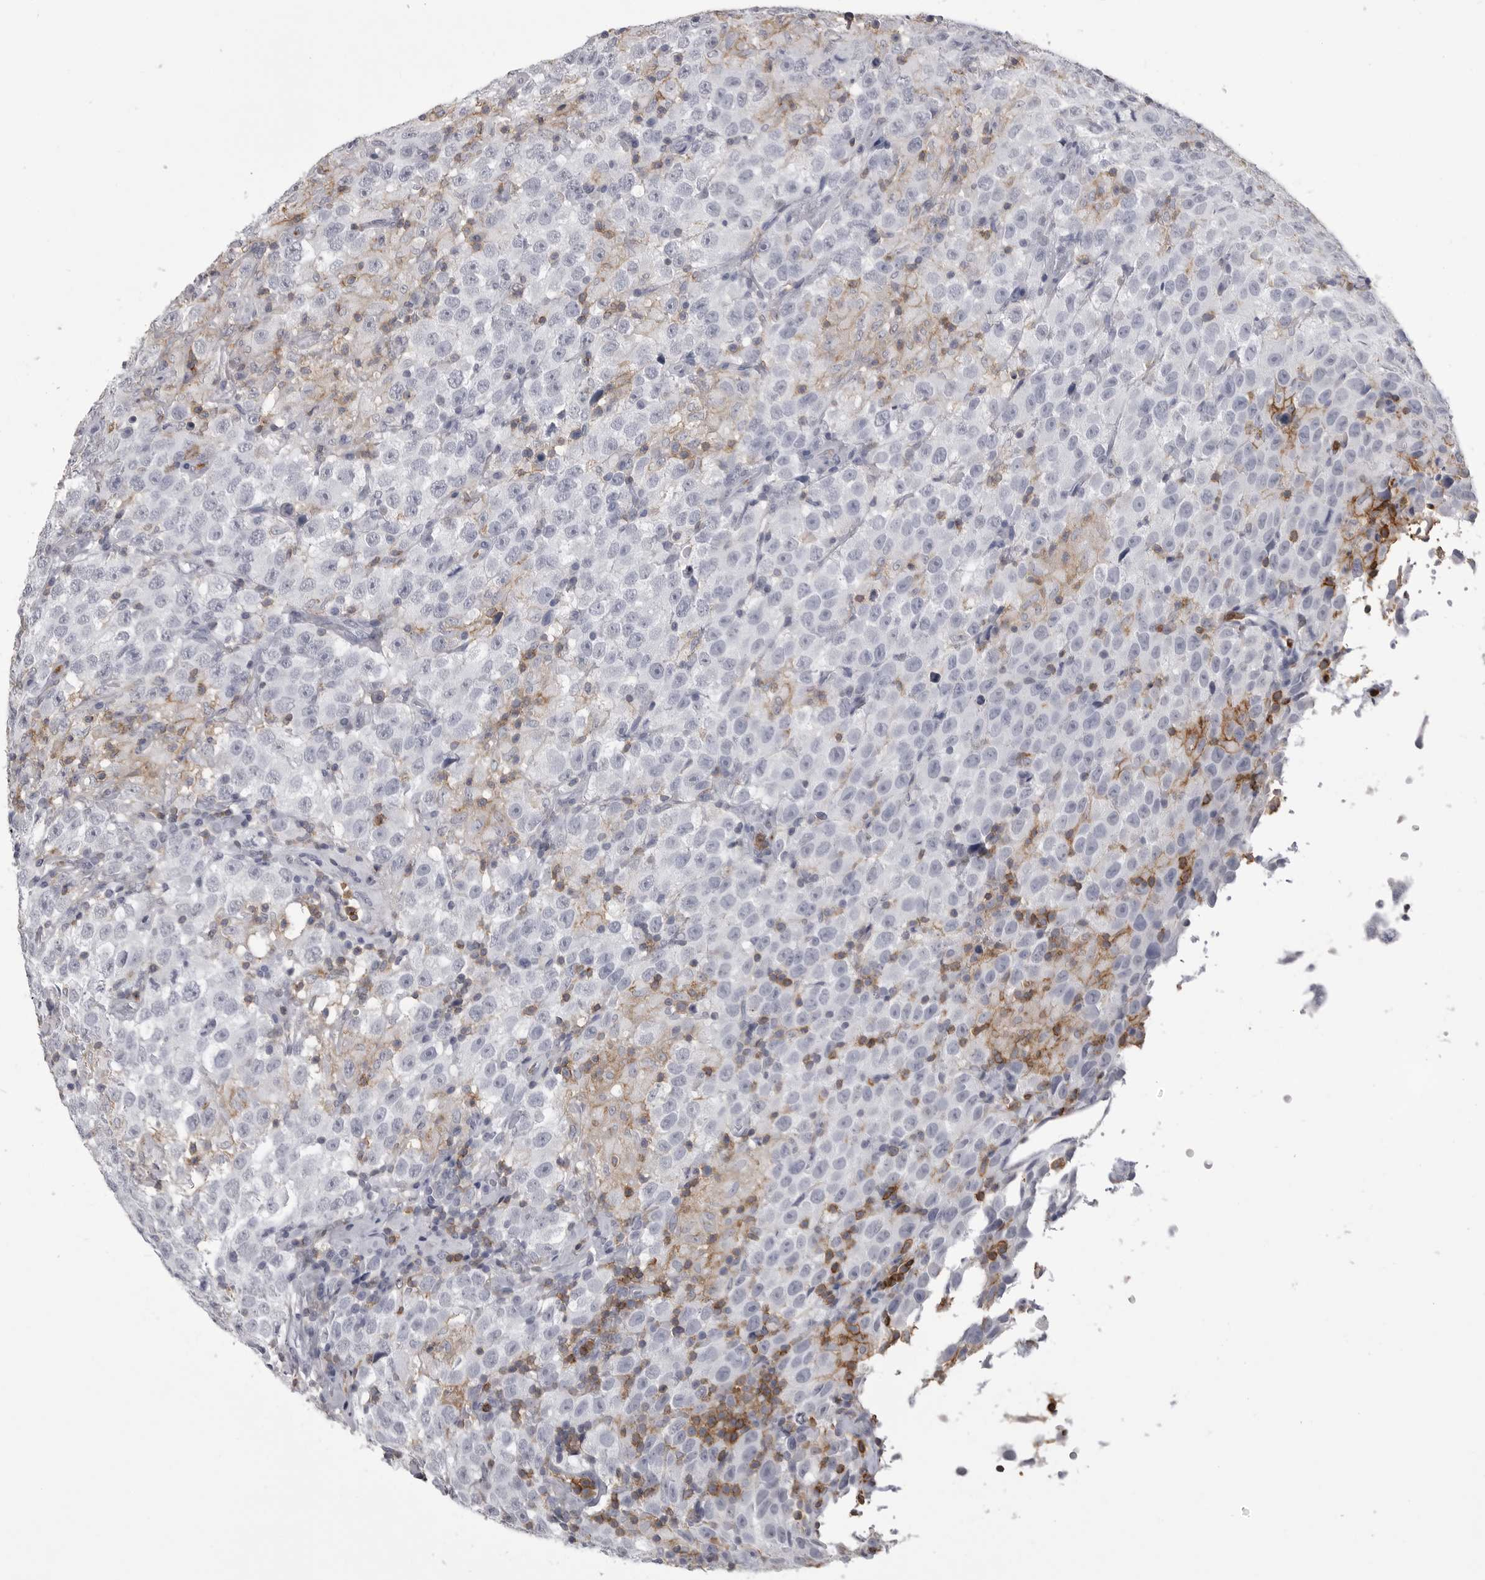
{"staining": {"intensity": "negative", "quantity": "none", "location": "none"}, "tissue": "testis cancer", "cell_type": "Tumor cells", "image_type": "cancer", "snomed": [{"axis": "morphology", "description": "Seminoma, NOS"}, {"axis": "topography", "description": "Testis"}], "caption": "Testis cancer (seminoma) was stained to show a protein in brown. There is no significant staining in tumor cells.", "gene": "ITGAL", "patient": {"sex": "male", "age": 41}}